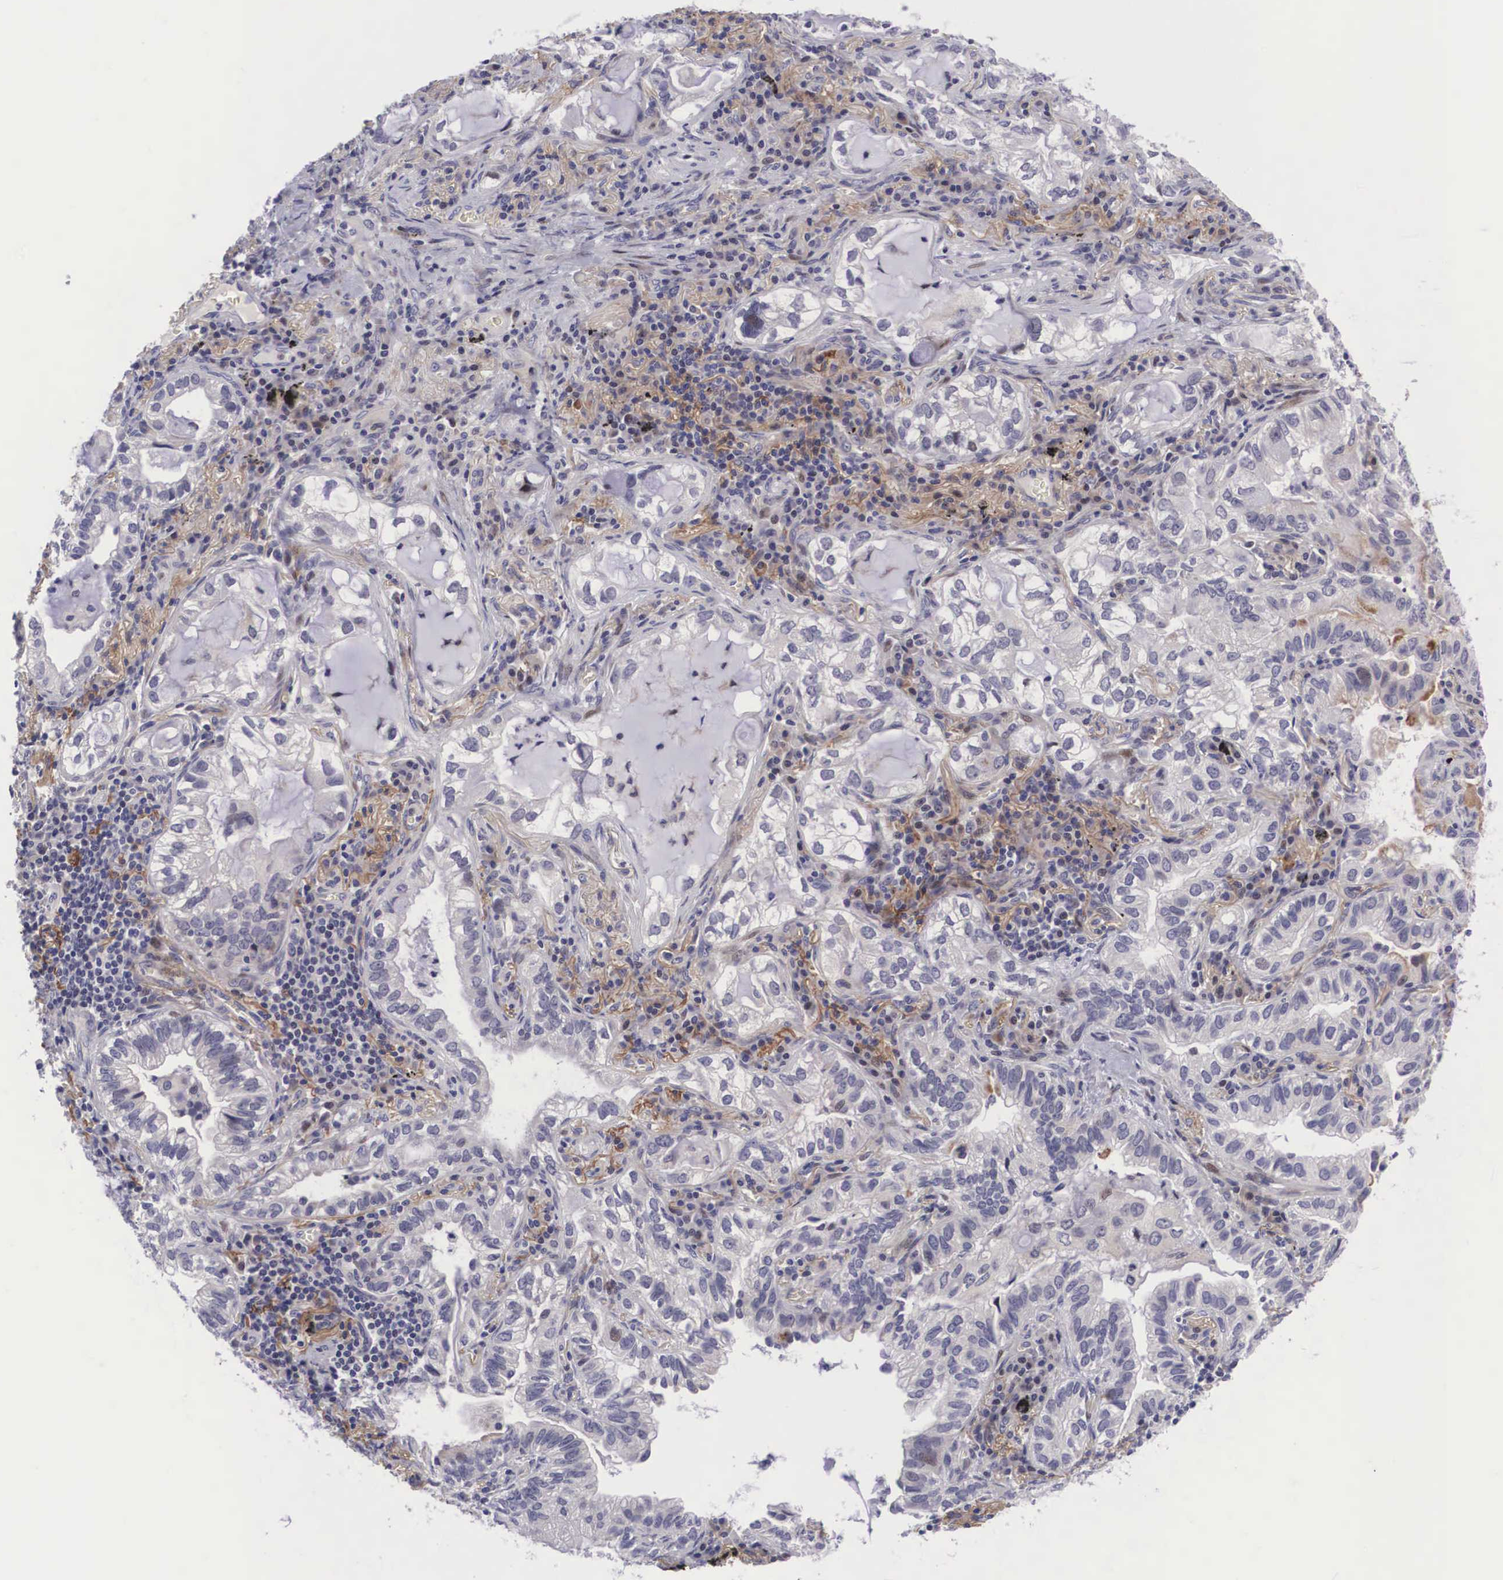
{"staining": {"intensity": "weak", "quantity": "<25%", "location": "nuclear"}, "tissue": "lung cancer", "cell_type": "Tumor cells", "image_type": "cancer", "snomed": [{"axis": "morphology", "description": "Adenocarcinoma, NOS"}, {"axis": "topography", "description": "Lung"}], "caption": "Immunohistochemistry (IHC) of lung adenocarcinoma shows no positivity in tumor cells. (Immunohistochemistry, brightfield microscopy, high magnification).", "gene": "EMID1", "patient": {"sex": "female", "age": 50}}